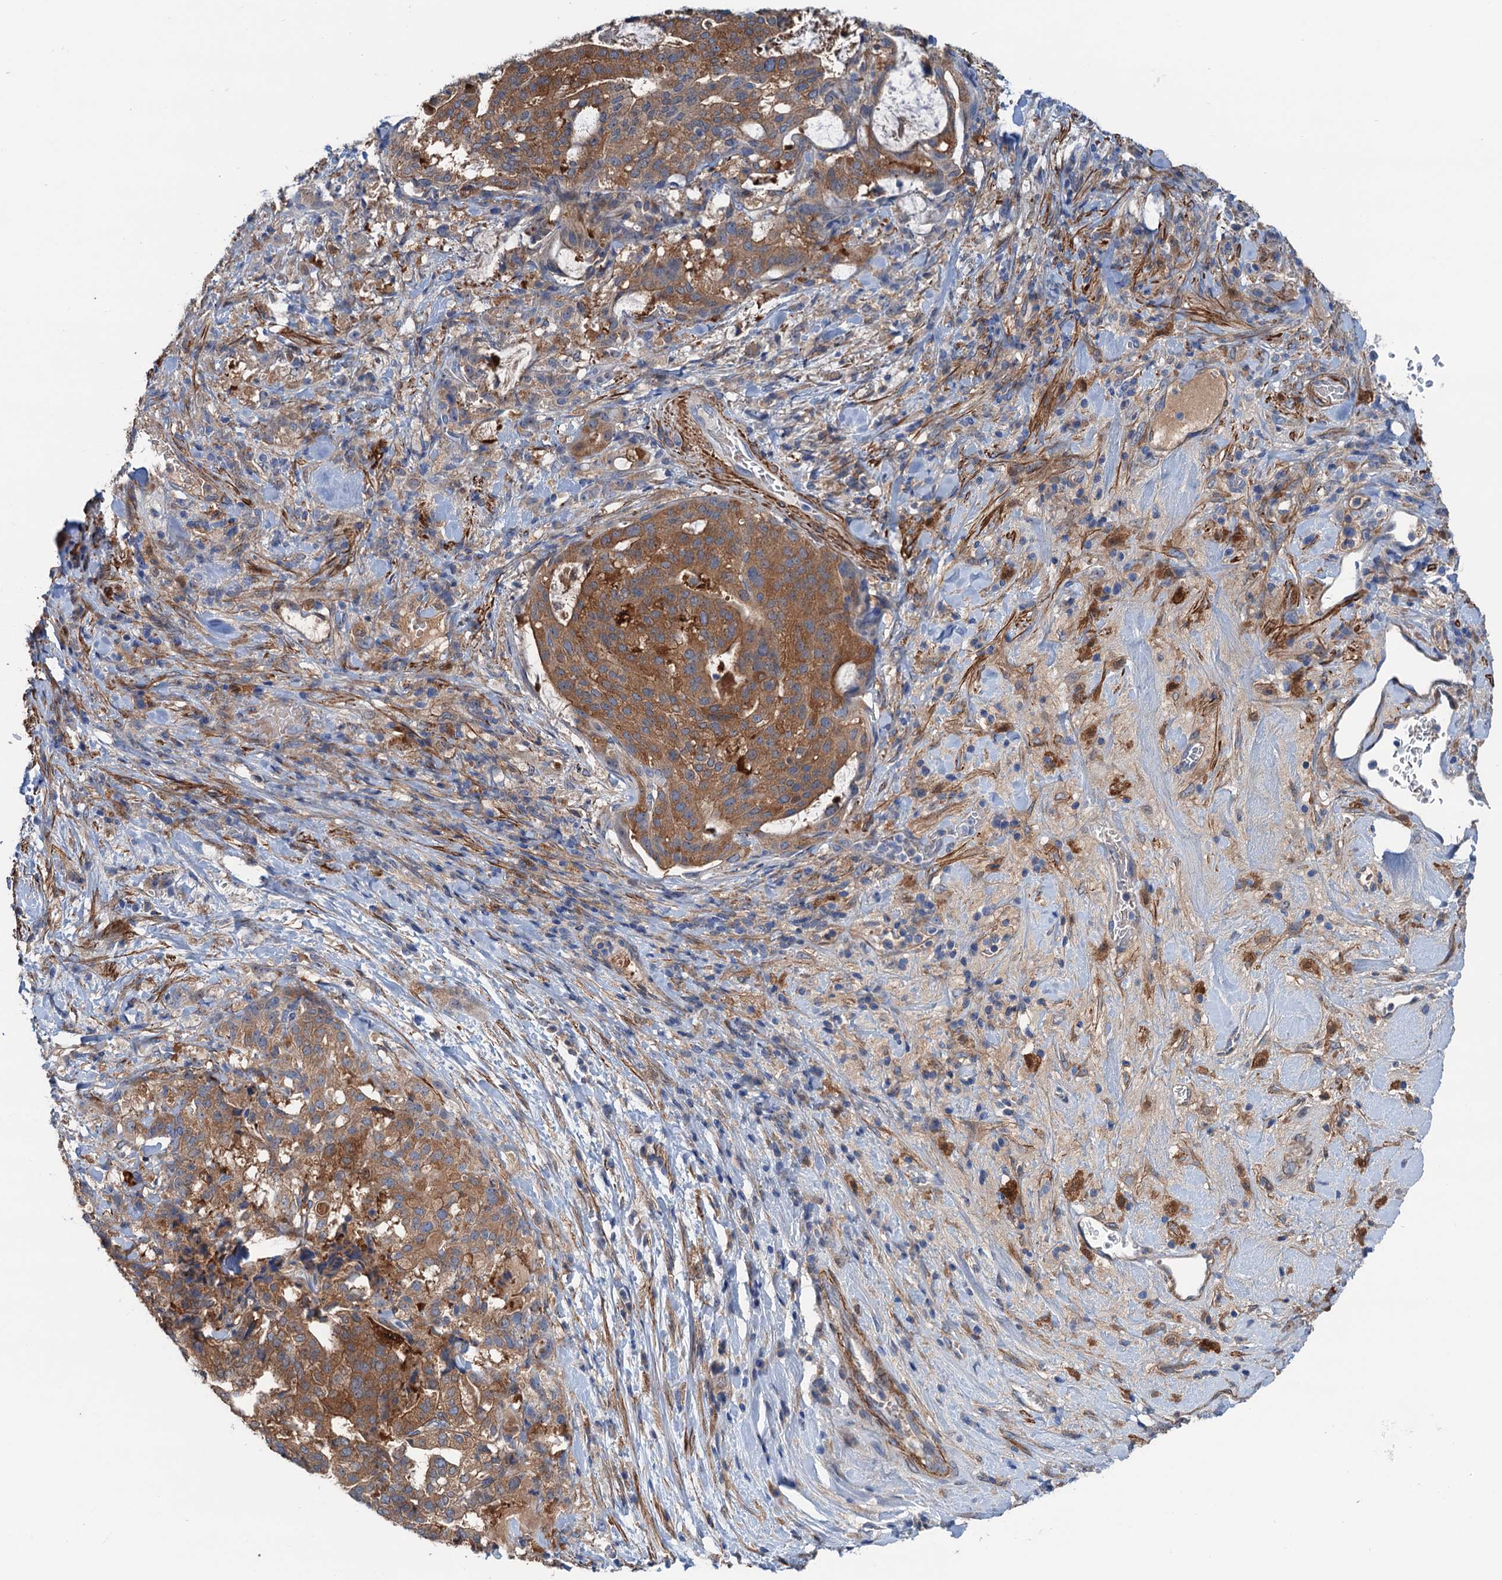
{"staining": {"intensity": "moderate", "quantity": ">75%", "location": "cytoplasmic/membranous"}, "tissue": "stomach cancer", "cell_type": "Tumor cells", "image_type": "cancer", "snomed": [{"axis": "morphology", "description": "Adenocarcinoma, NOS"}, {"axis": "topography", "description": "Stomach"}], "caption": "Stomach cancer stained for a protein reveals moderate cytoplasmic/membranous positivity in tumor cells.", "gene": "CSTPP1", "patient": {"sex": "male", "age": 48}}